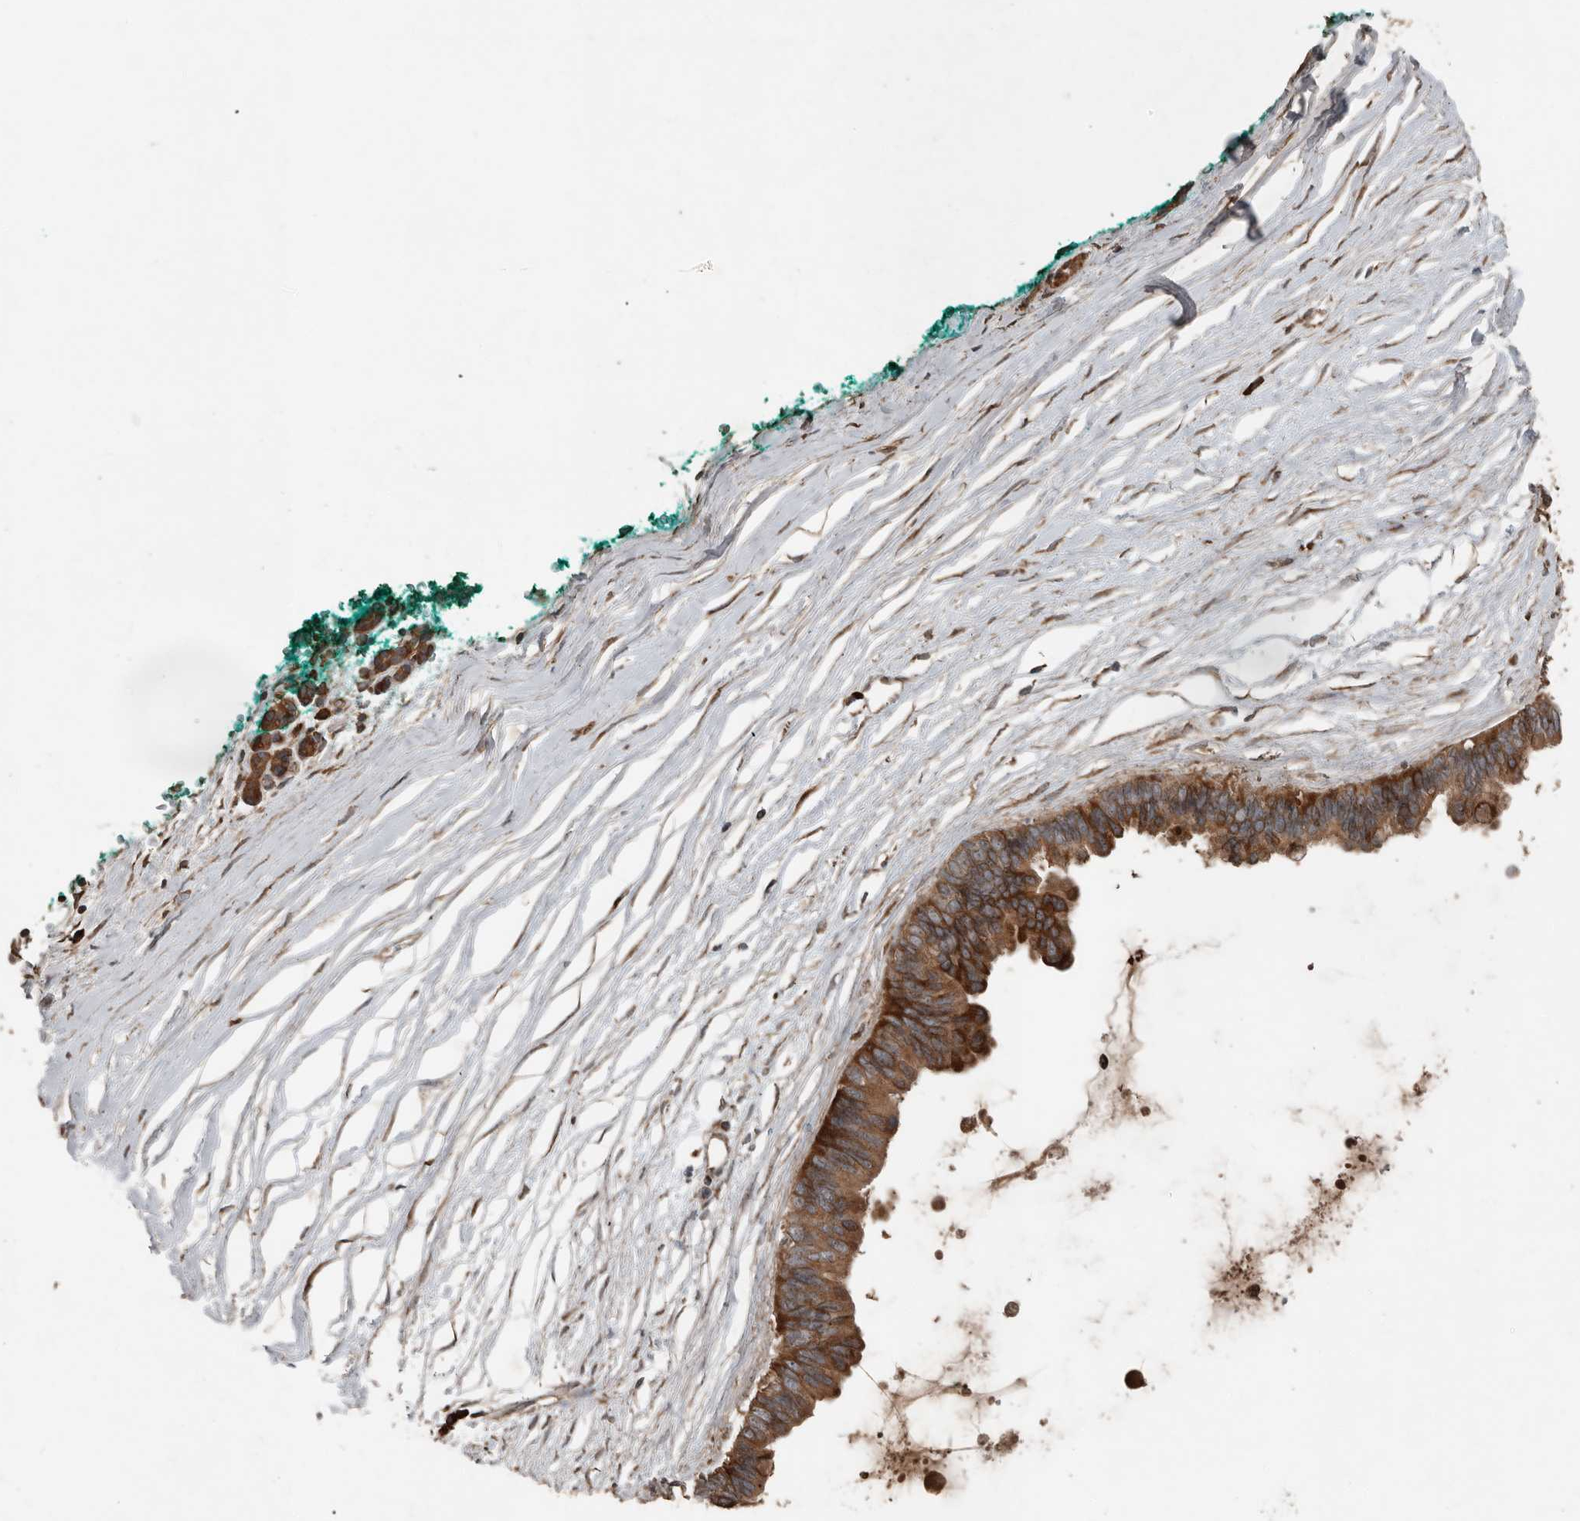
{"staining": {"intensity": "strong", "quantity": ">75%", "location": "cytoplasmic/membranous"}, "tissue": "pancreatic cancer", "cell_type": "Tumor cells", "image_type": "cancer", "snomed": [{"axis": "morphology", "description": "Adenocarcinoma, NOS"}, {"axis": "topography", "description": "Pancreas"}], "caption": "Strong cytoplasmic/membranous positivity for a protein is appreciated in approximately >75% of tumor cells of adenocarcinoma (pancreatic) using IHC.", "gene": "RNF207", "patient": {"sex": "female", "age": 72}}